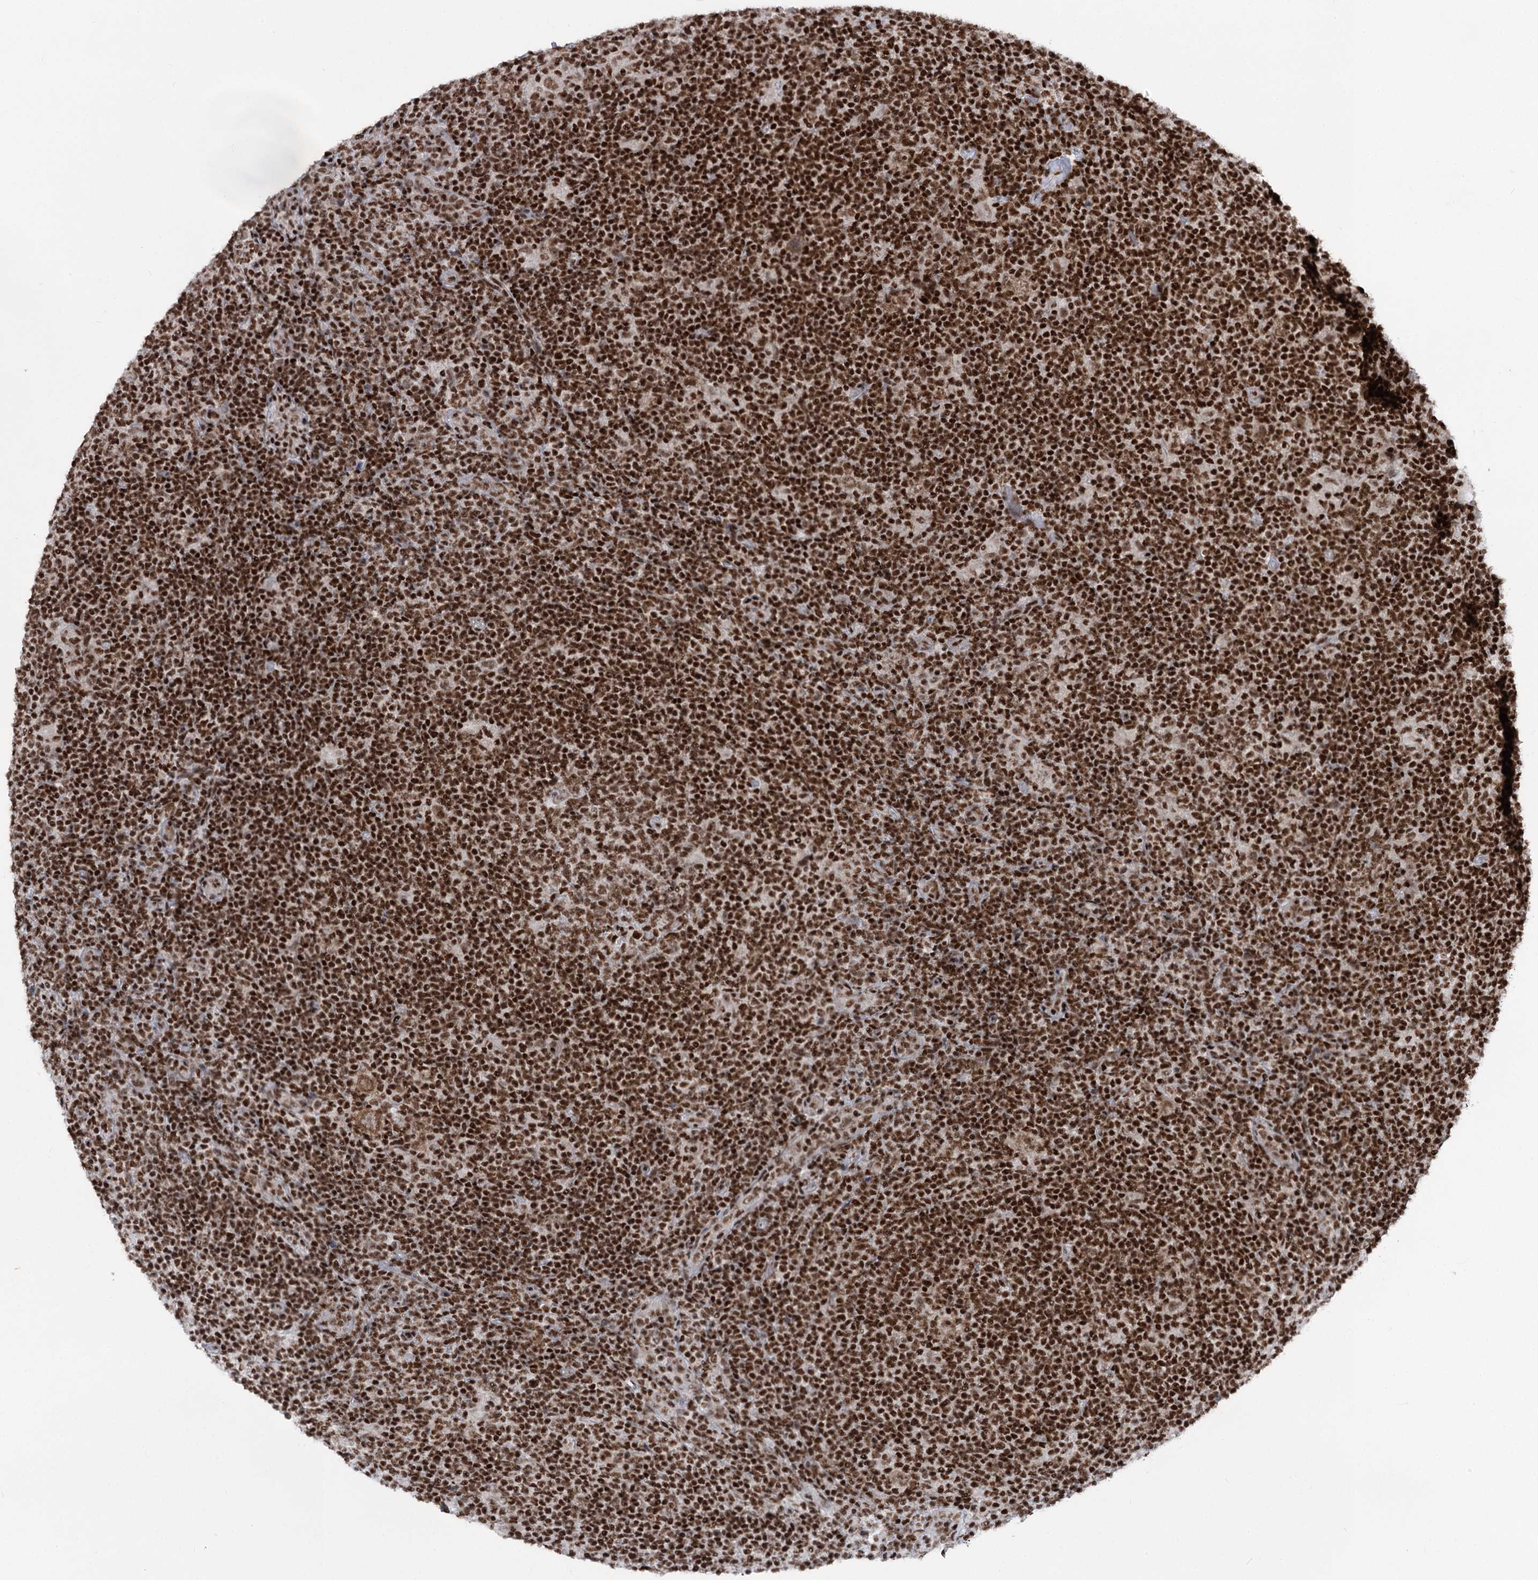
{"staining": {"intensity": "strong", "quantity": ">75%", "location": "nuclear"}, "tissue": "lymphoma", "cell_type": "Tumor cells", "image_type": "cancer", "snomed": [{"axis": "morphology", "description": "Hodgkin's disease, NOS"}, {"axis": "topography", "description": "Lymph node"}], "caption": "A high-resolution micrograph shows immunohistochemistry staining of Hodgkin's disease, which displays strong nuclear positivity in about >75% of tumor cells.", "gene": "CGGBP1", "patient": {"sex": "female", "age": 57}}